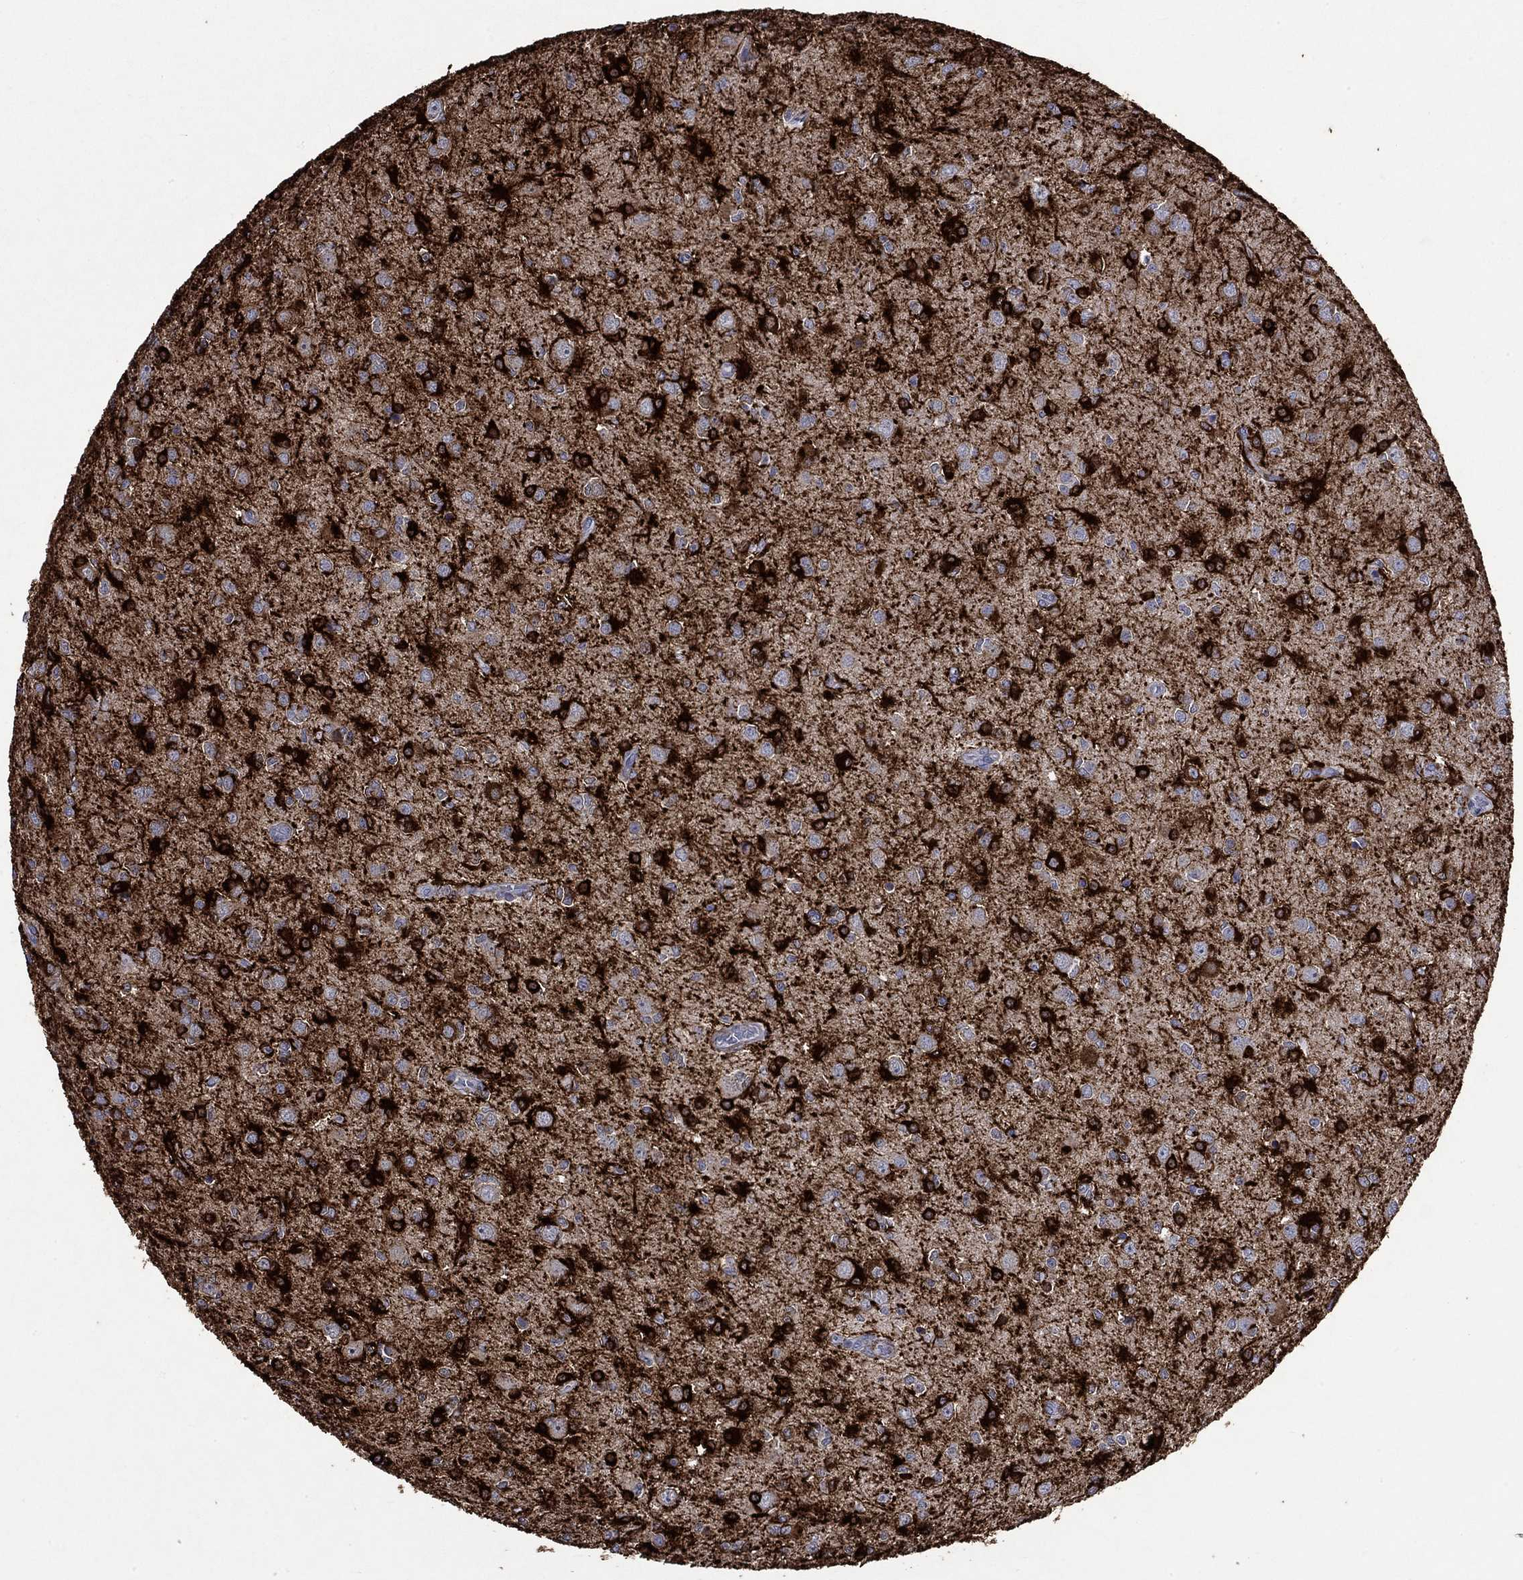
{"staining": {"intensity": "strong", "quantity": "25%-75%", "location": "cytoplasmic/membranous"}, "tissue": "glioma", "cell_type": "Tumor cells", "image_type": "cancer", "snomed": [{"axis": "morphology", "description": "Glioma, malignant, Low grade"}, {"axis": "topography", "description": "Brain"}], "caption": "Immunohistochemical staining of human malignant glioma (low-grade) shows high levels of strong cytoplasmic/membranous protein positivity in about 25%-75% of tumor cells. Nuclei are stained in blue.", "gene": "CRYAB", "patient": {"sex": "female", "age": 45}}